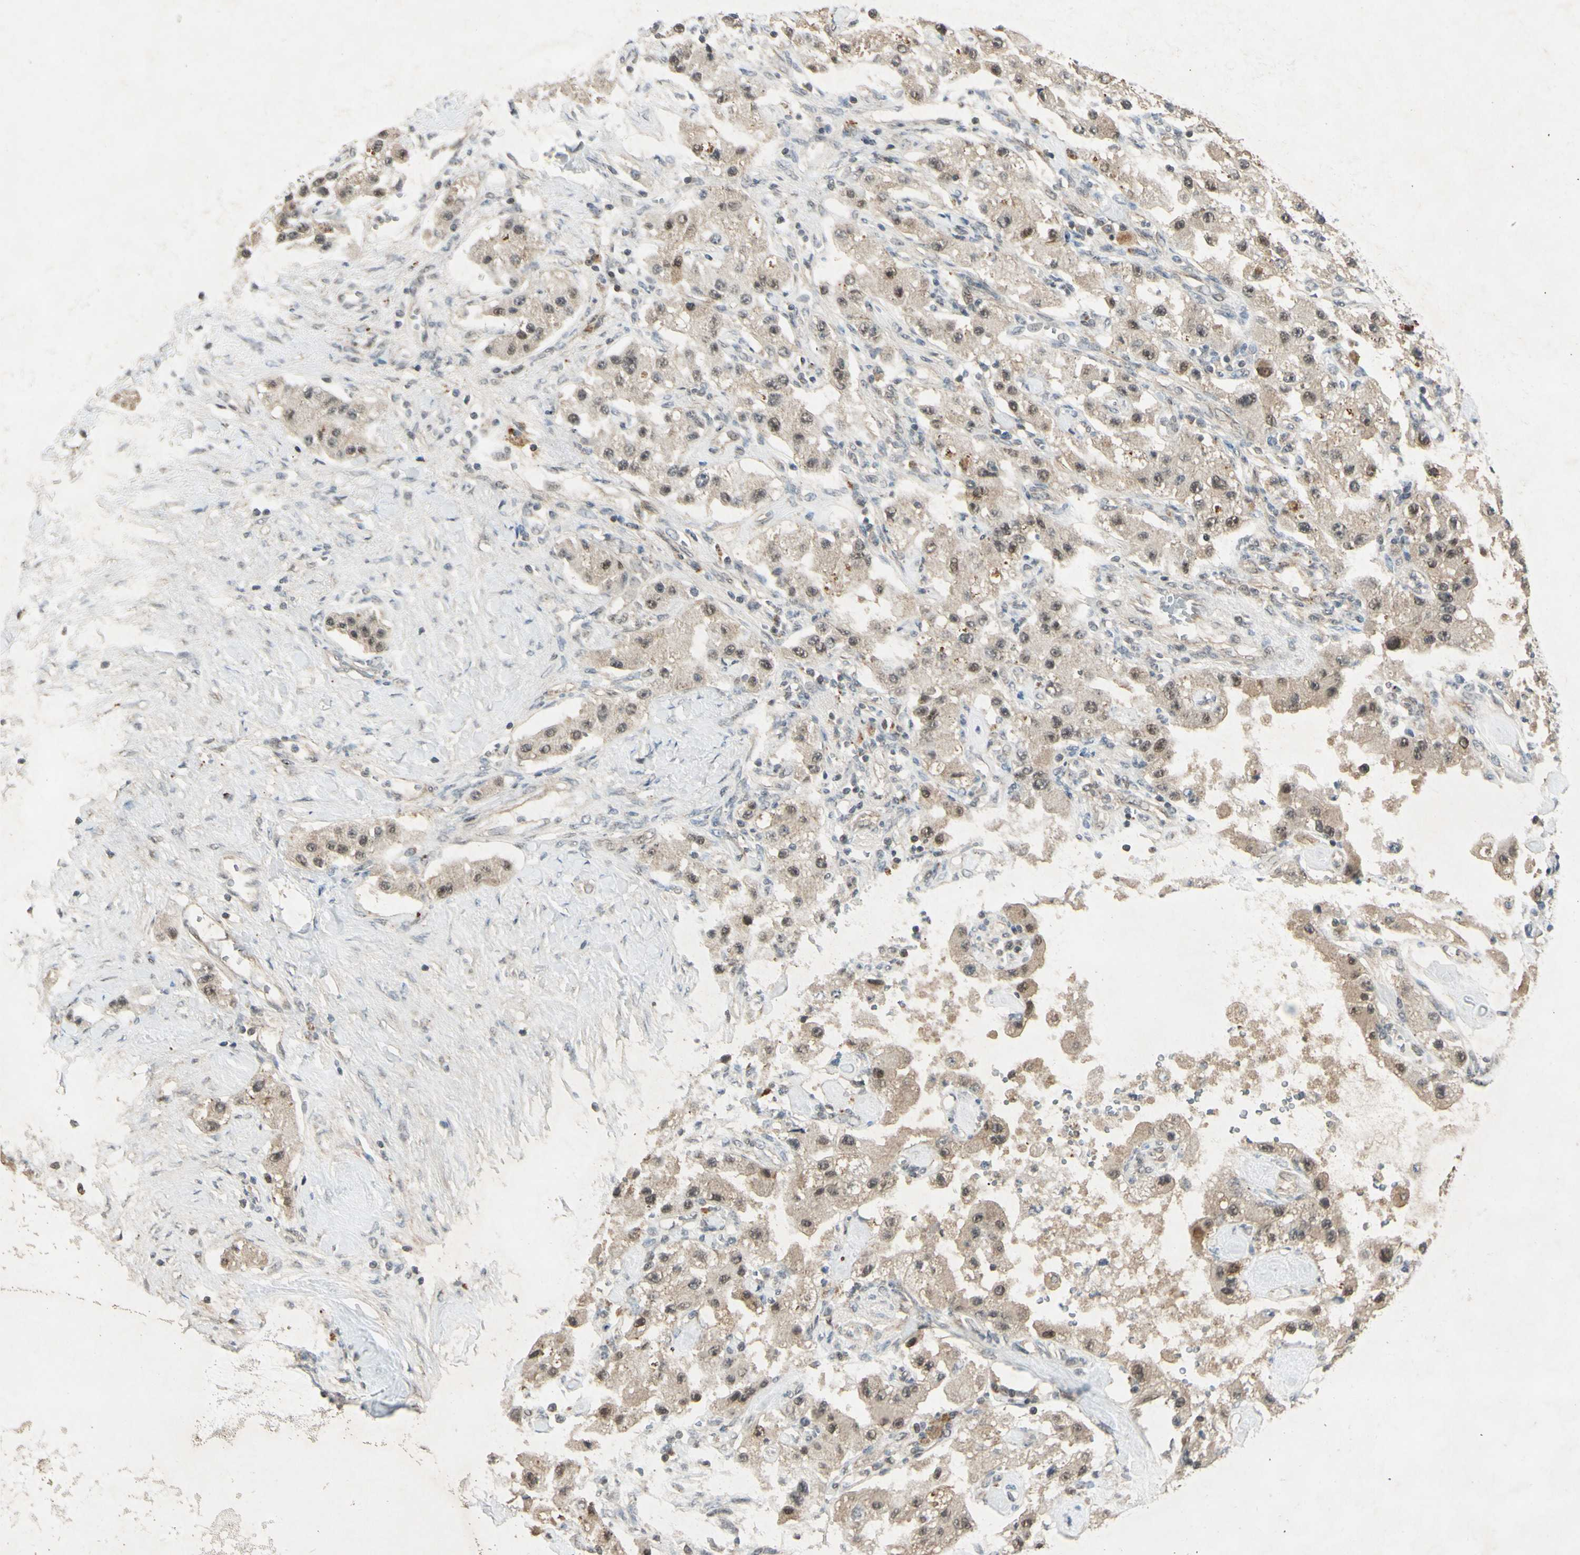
{"staining": {"intensity": "weak", "quantity": "25%-75%", "location": "cytoplasmic/membranous,nuclear"}, "tissue": "carcinoid", "cell_type": "Tumor cells", "image_type": "cancer", "snomed": [{"axis": "morphology", "description": "Carcinoid, malignant, NOS"}, {"axis": "topography", "description": "Pancreas"}], "caption": "A micrograph showing weak cytoplasmic/membranous and nuclear expression in approximately 25%-75% of tumor cells in malignant carcinoid, as visualized by brown immunohistochemical staining.", "gene": "PSMD5", "patient": {"sex": "male", "age": 41}}